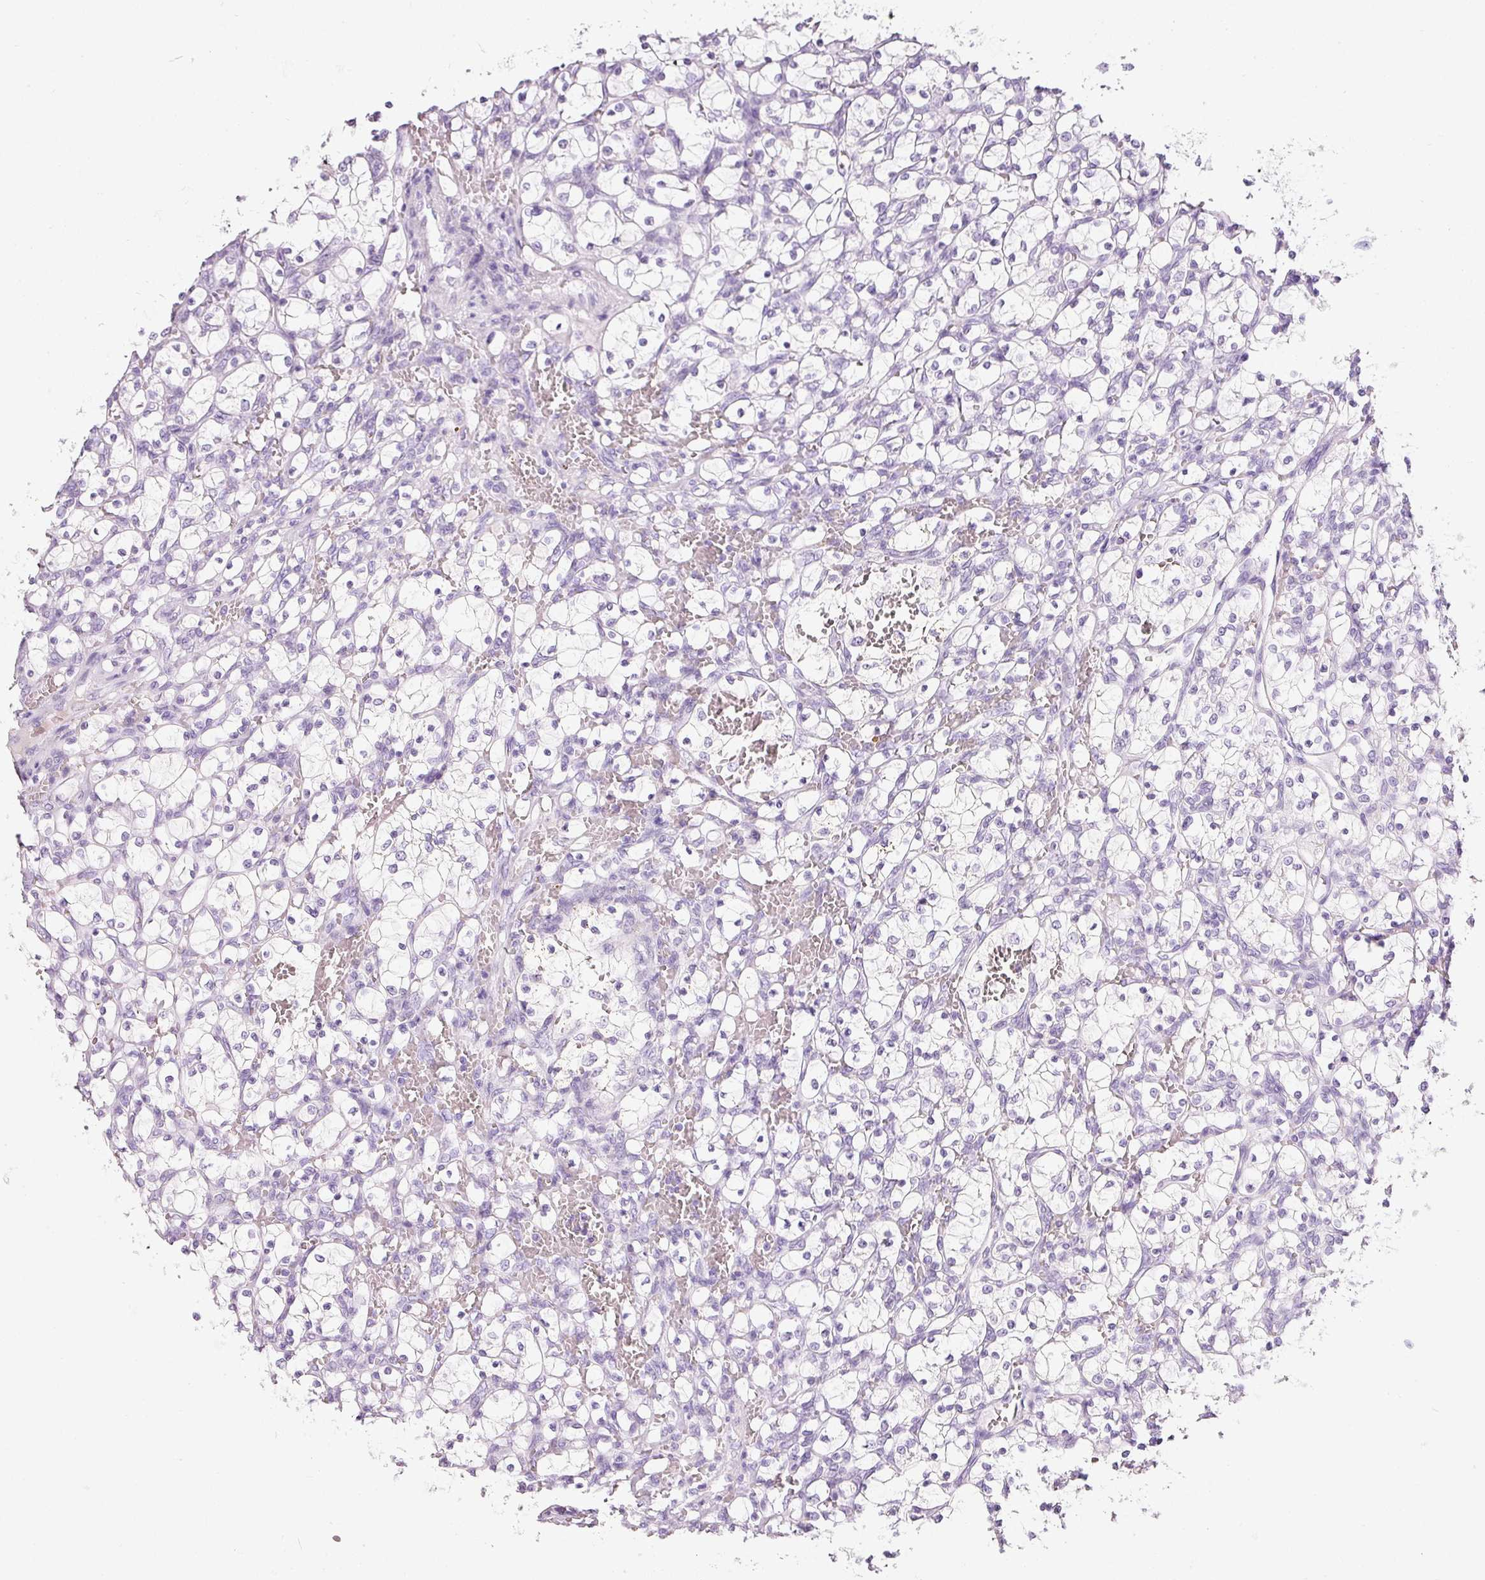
{"staining": {"intensity": "negative", "quantity": "none", "location": "none"}, "tissue": "renal cancer", "cell_type": "Tumor cells", "image_type": "cancer", "snomed": [{"axis": "morphology", "description": "Adenocarcinoma, NOS"}, {"axis": "topography", "description": "Kidney"}], "caption": "IHC micrograph of renal adenocarcinoma stained for a protein (brown), which shows no expression in tumor cells.", "gene": "DNM1", "patient": {"sex": "female", "age": 69}}